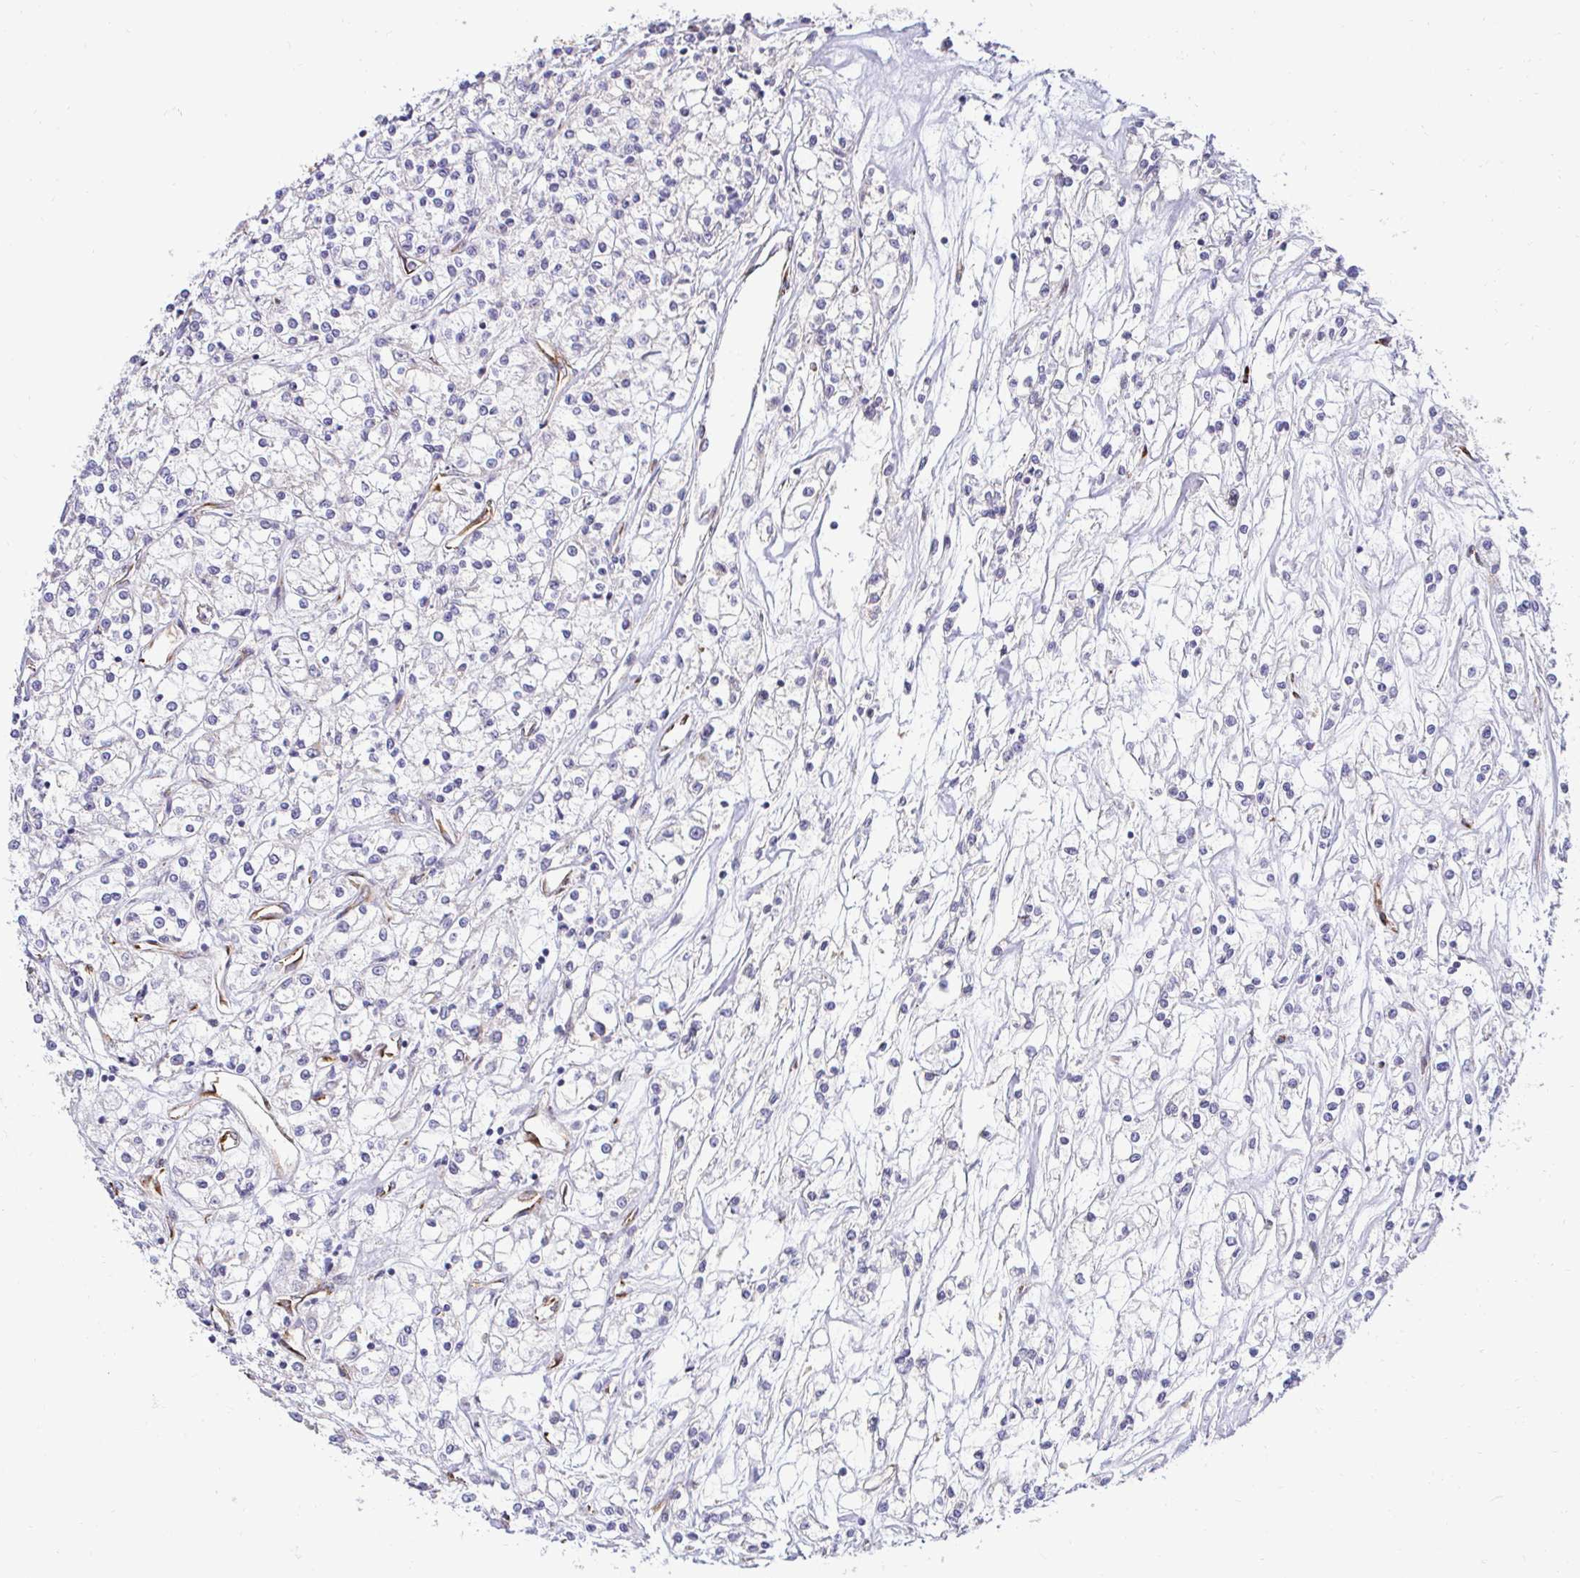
{"staining": {"intensity": "negative", "quantity": "none", "location": "none"}, "tissue": "renal cancer", "cell_type": "Tumor cells", "image_type": "cancer", "snomed": [{"axis": "morphology", "description": "Adenocarcinoma, NOS"}, {"axis": "topography", "description": "Kidney"}], "caption": "Renal adenocarcinoma was stained to show a protein in brown. There is no significant positivity in tumor cells.", "gene": "HPS1", "patient": {"sex": "female", "age": 59}}